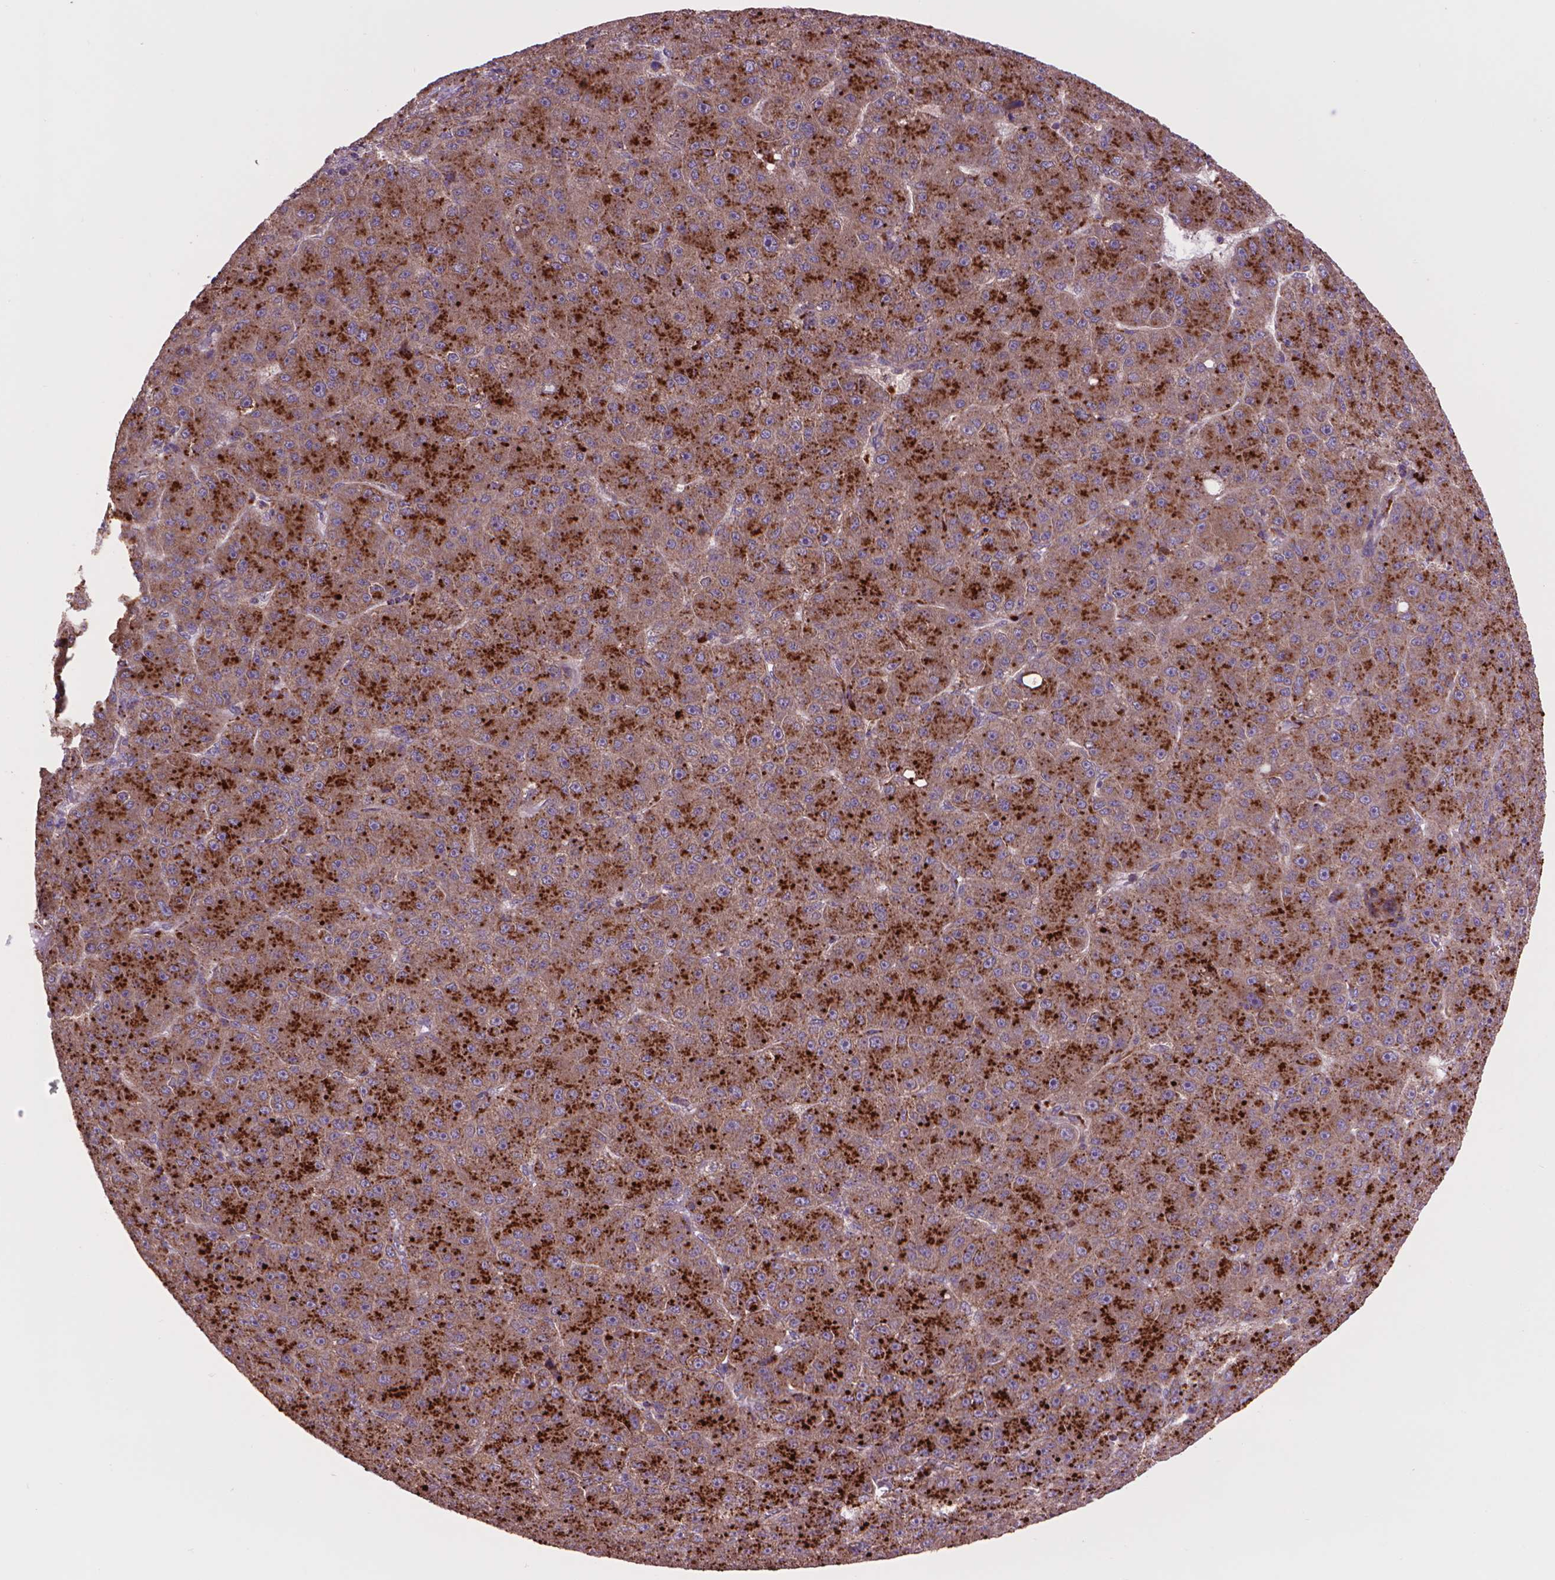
{"staining": {"intensity": "strong", "quantity": "25%-75%", "location": "cytoplasmic/membranous"}, "tissue": "liver cancer", "cell_type": "Tumor cells", "image_type": "cancer", "snomed": [{"axis": "morphology", "description": "Carcinoma, Hepatocellular, NOS"}, {"axis": "topography", "description": "Liver"}], "caption": "Immunohistochemical staining of human liver cancer shows high levels of strong cytoplasmic/membranous positivity in approximately 25%-75% of tumor cells. The protein is stained brown, and the nuclei are stained in blue (DAB IHC with brightfield microscopy, high magnification).", "gene": "GLB1", "patient": {"sex": "male", "age": 67}}